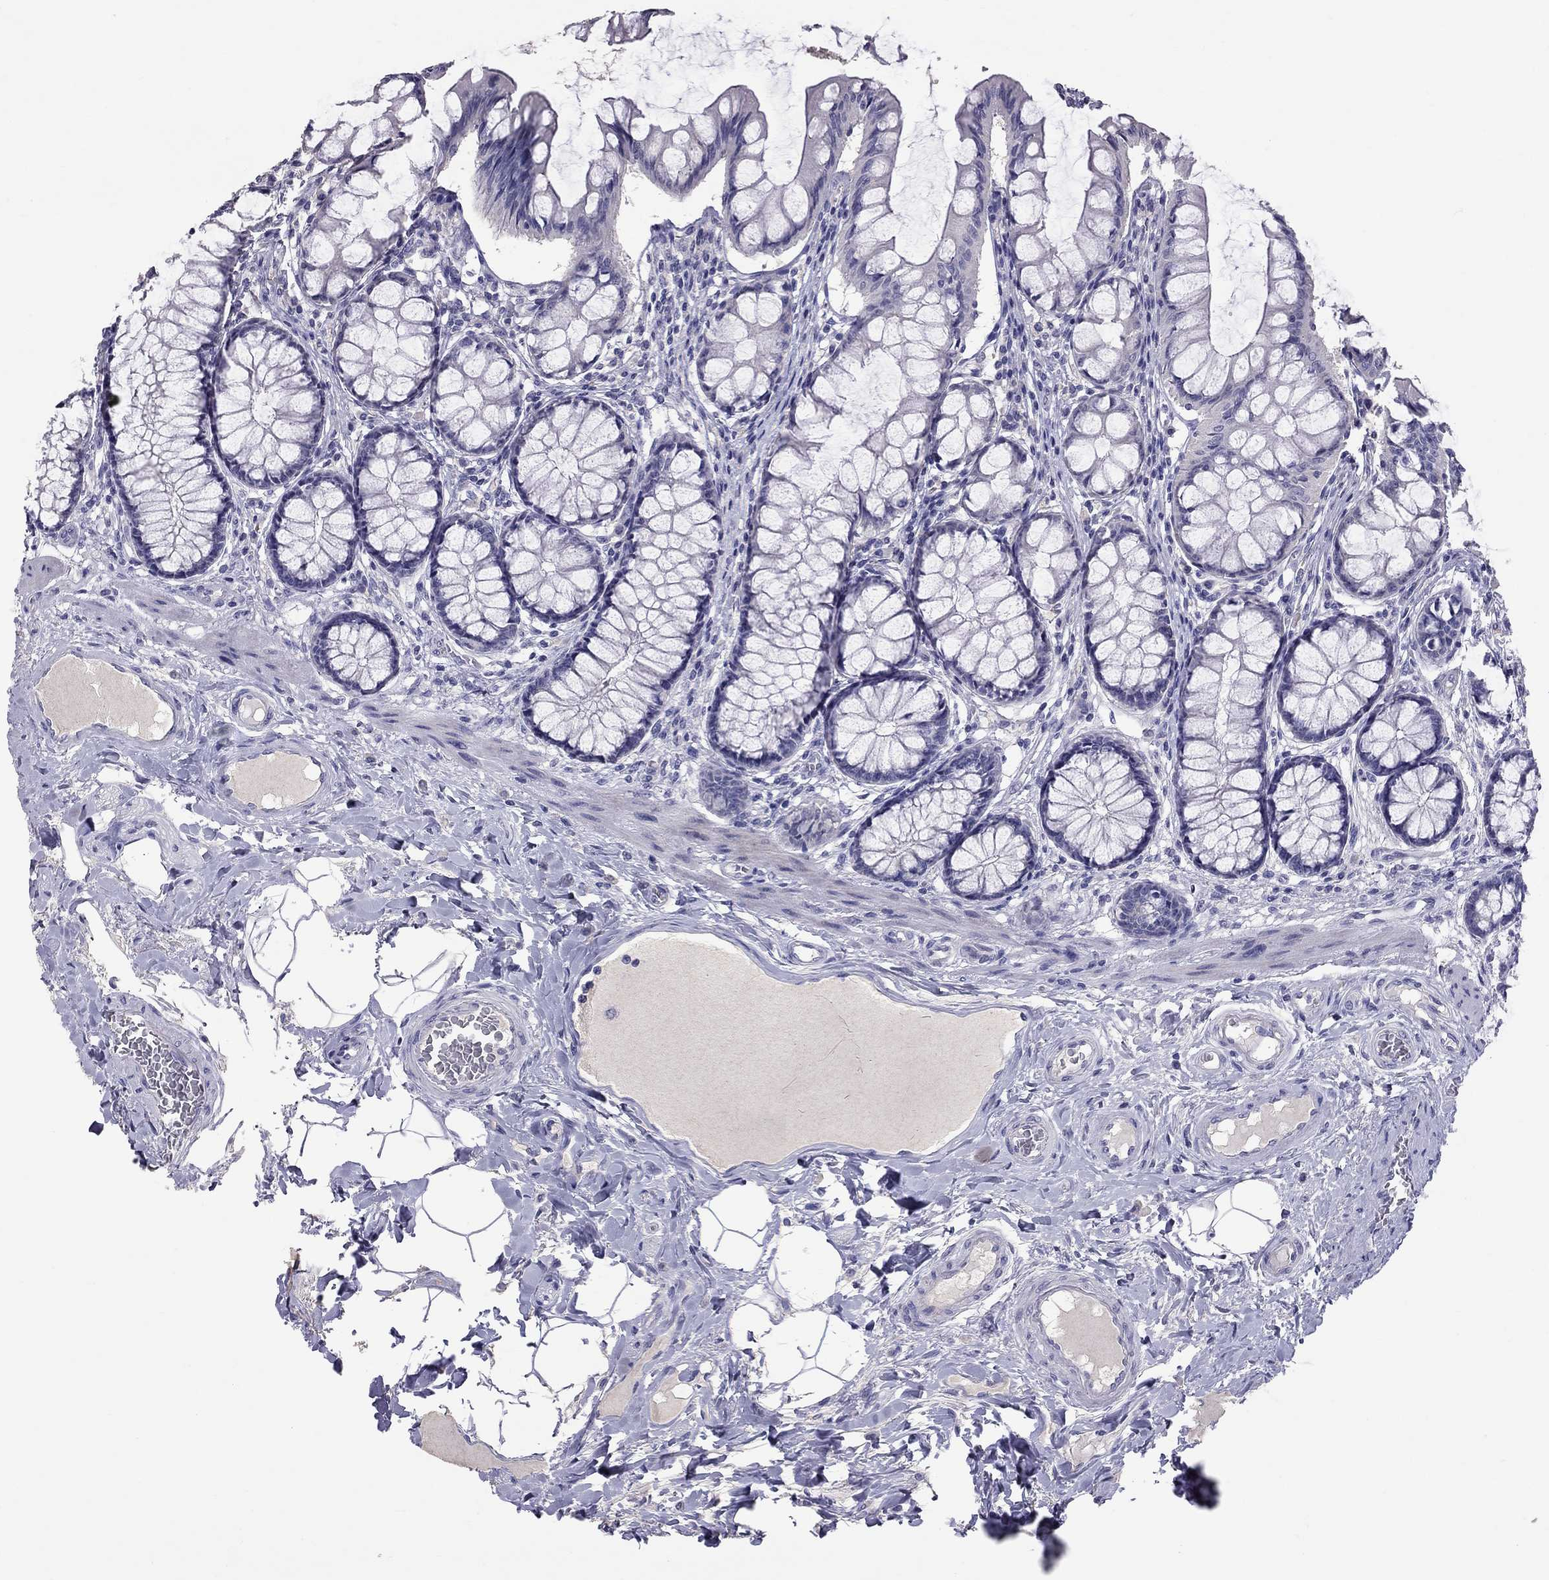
{"staining": {"intensity": "negative", "quantity": "none", "location": "none"}, "tissue": "colon", "cell_type": "Endothelial cells", "image_type": "normal", "snomed": [{"axis": "morphology", "description": "Normal tissue, NOS"}, {"axis": "topography", "description": "Colon"}], "caption": "Histopathology image shows no protein staining in endothelial cells of normal colon.", "gene": "CFAP91", "patient": {"sex": "female", "age": 65}}